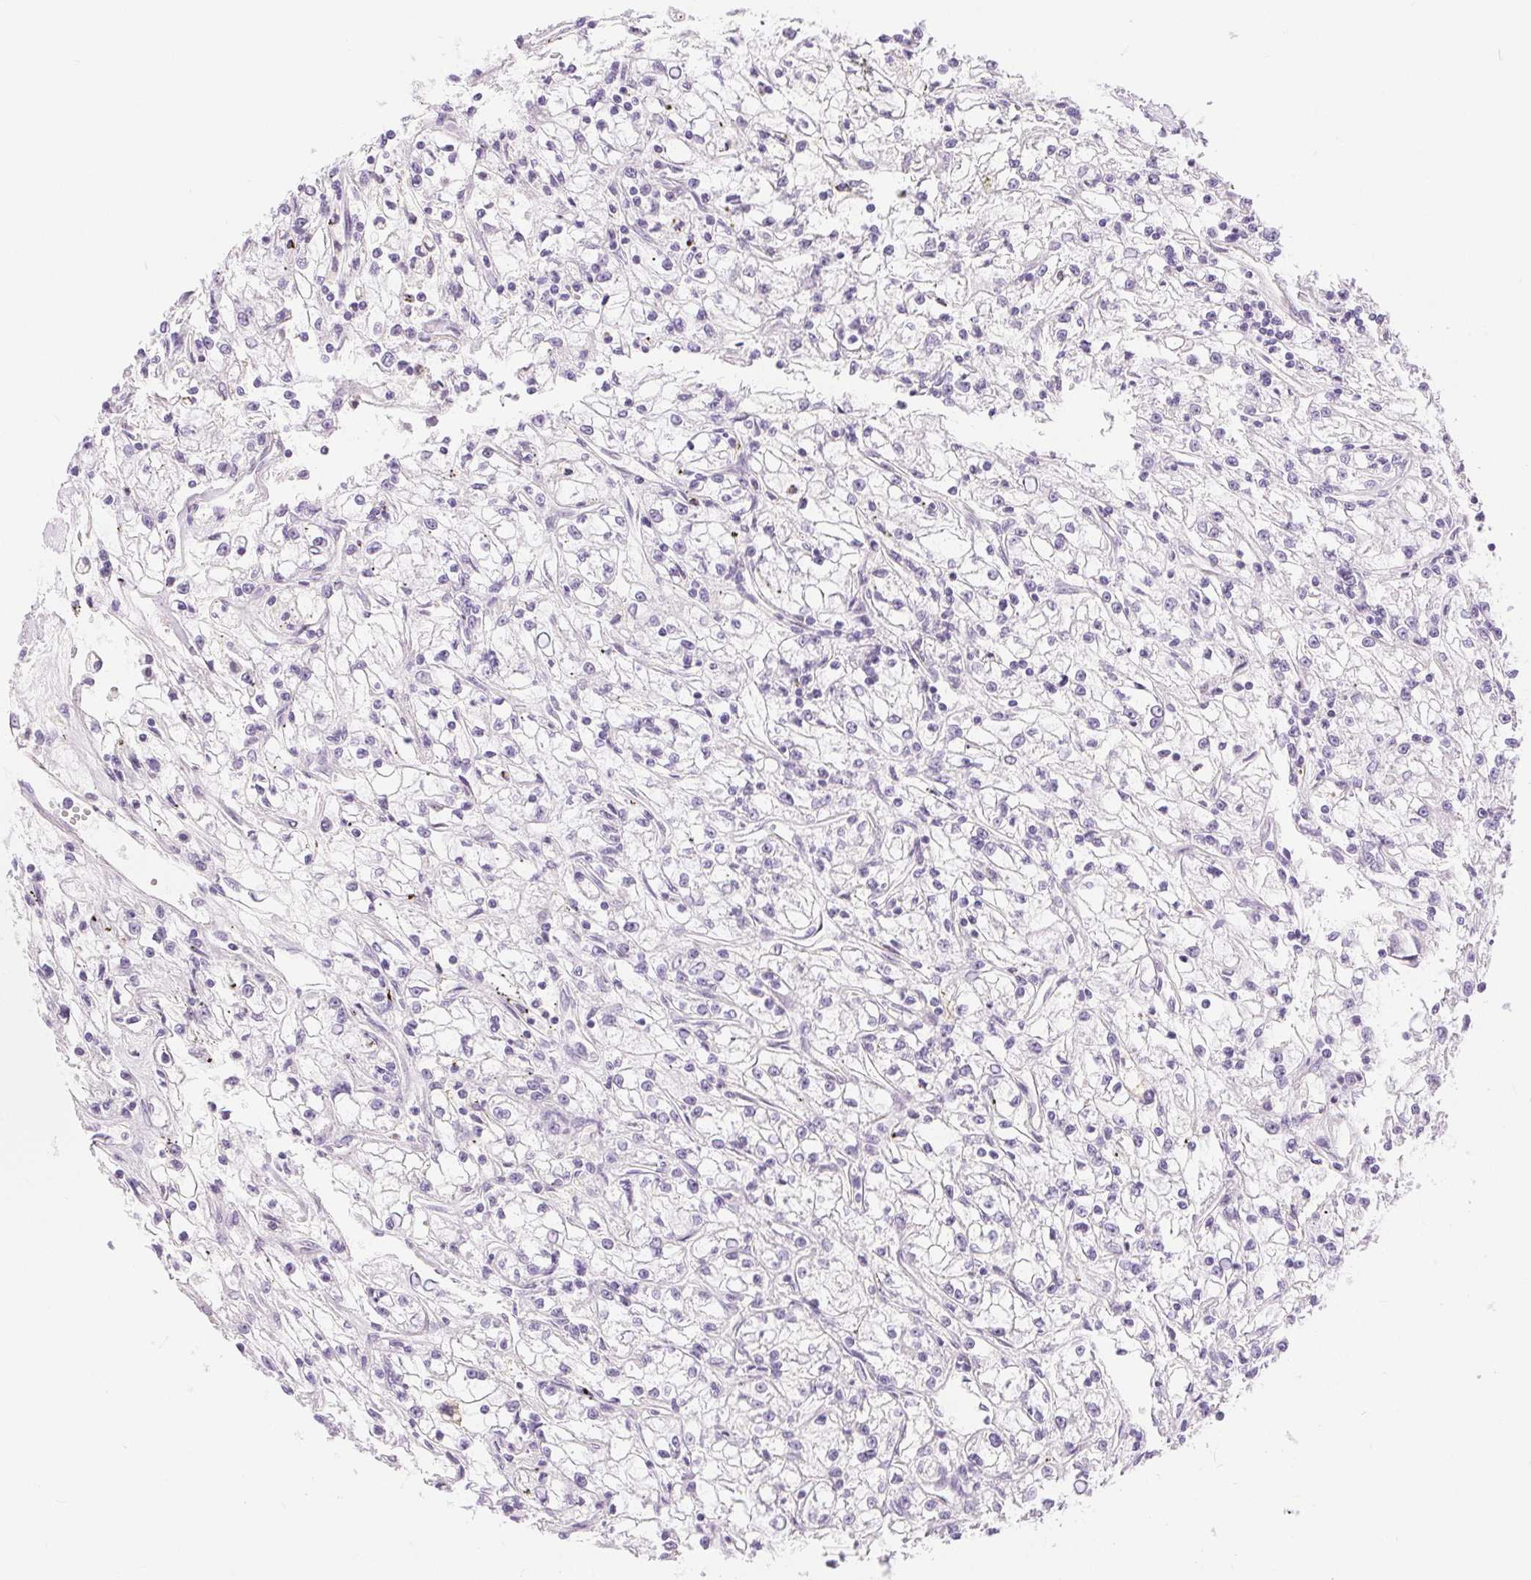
{"staining": {"intensity": "negative", "quantity": "none", "location": "none"}, "tissue": "renal cancer", "cell_type": "Tumor cells", "image_type": "cancer", "snomed": [{"axis": "morphology", "description": "Adenocarcinoma, NOS"}, {"axis": "topography", "description": "Kidney"}], "caption": "This is a image of immunohistochemistry staining of adenocarcinoma (renal), which shows no expression in tumor cells.", "gene": "GFAP", "patient": {"sex": "female", "age": 59}}